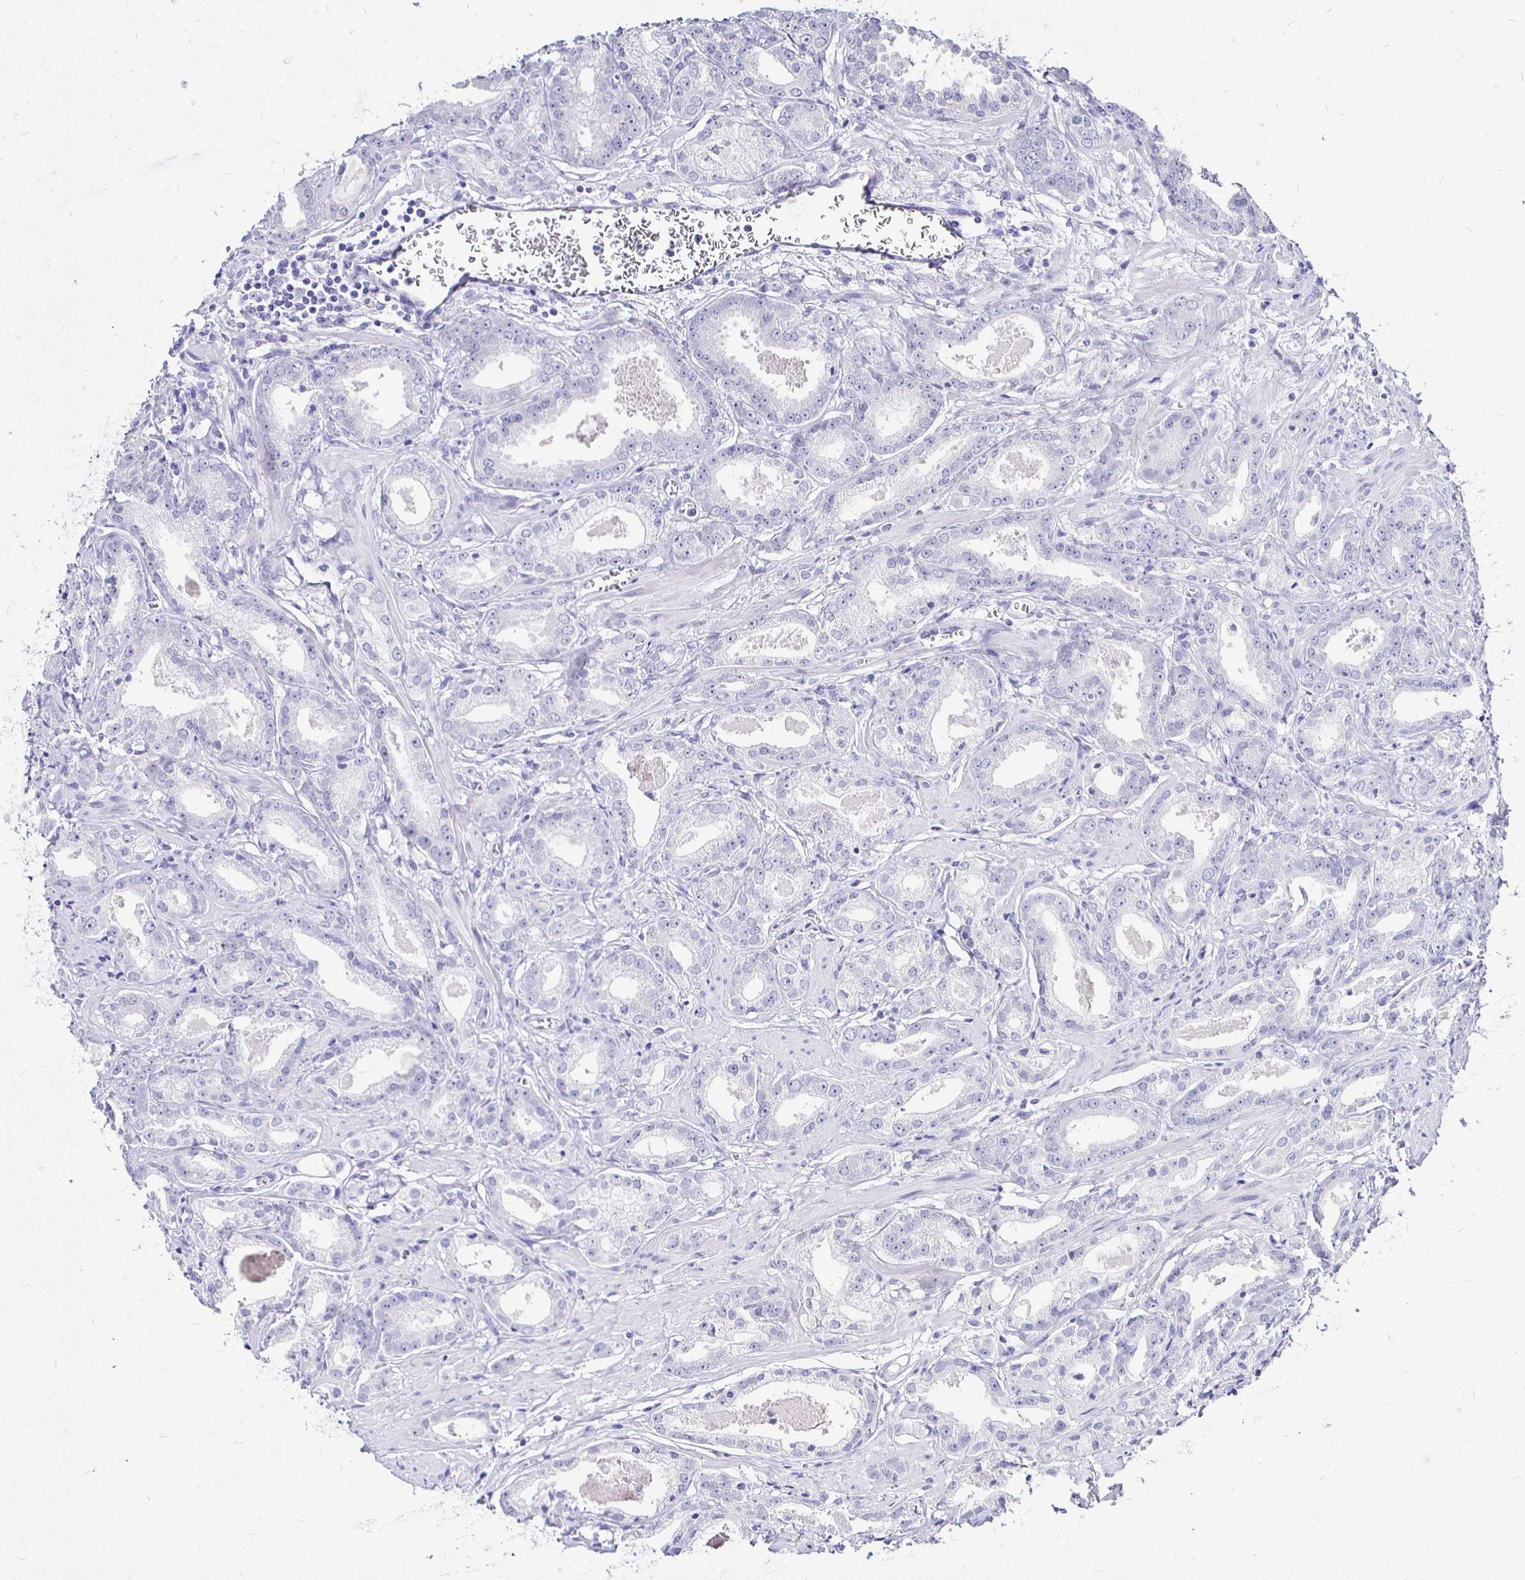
{"staining": {"intensity": "negative", "quantity": "none", "location": "none"}, "tissue": "prostate cancer", "cell_type": "Tumor cells", "image_type": "cancer", "snomed": [{"axis": "morphology", "description": "Adenocarcinoma, NOS"}, {"axis": "morphology", "description": "Adenocarcinoma, Low grade"}, {"axis": "topography", "description": "Prostate"}], "caption": "DAB (3,3'-diaminobenzidine) immunohistochemical staining of adenocarcinoma (prostate) reveals no significant staining in tumor cells.", "gene": "IRGC", "patient": {"sex": "male", "age": 64}}